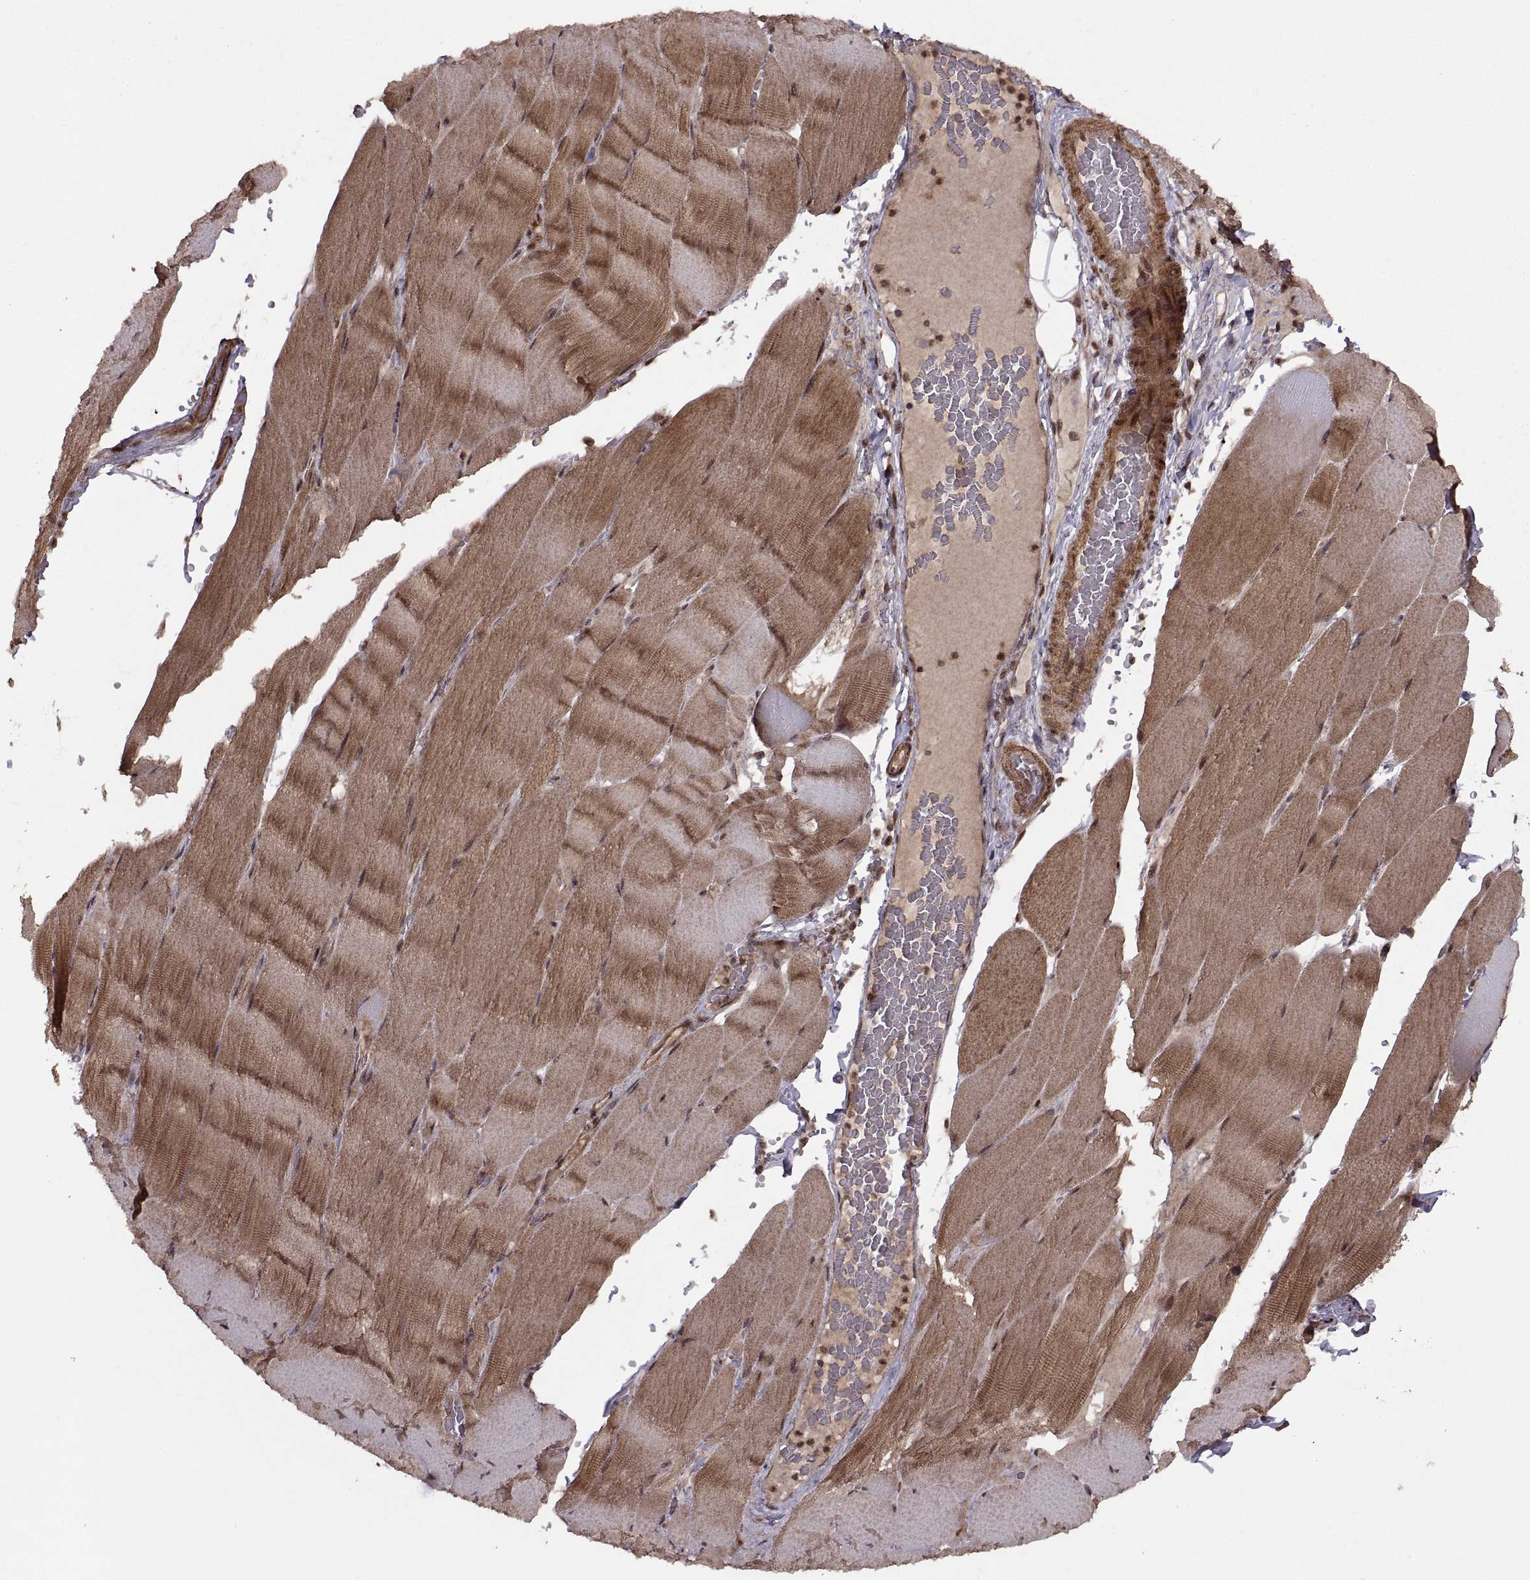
{"staining": {"intensity": "moderate", "quantity": "25%-75%", "location": "cytoplasmic/membranous"}, "tissue": "skeletal muscle", "cell_type": "Myocytes", "image_type": "normal", "snomed": [{"axis": "morphology", "description": "Normal tissue, NOS"}, {"axis": "topography", "description": "Skeletal muscle"}], "caption": "Approximately 25%-75% of myocytes in benign human skeletal muscle demonstrate moderate cytoplasmic/membranous protein expression as visualized by brown immunohistochemical staining.", "gene": "PTOV1", "patient": {"sex": "male", "age": 56}}